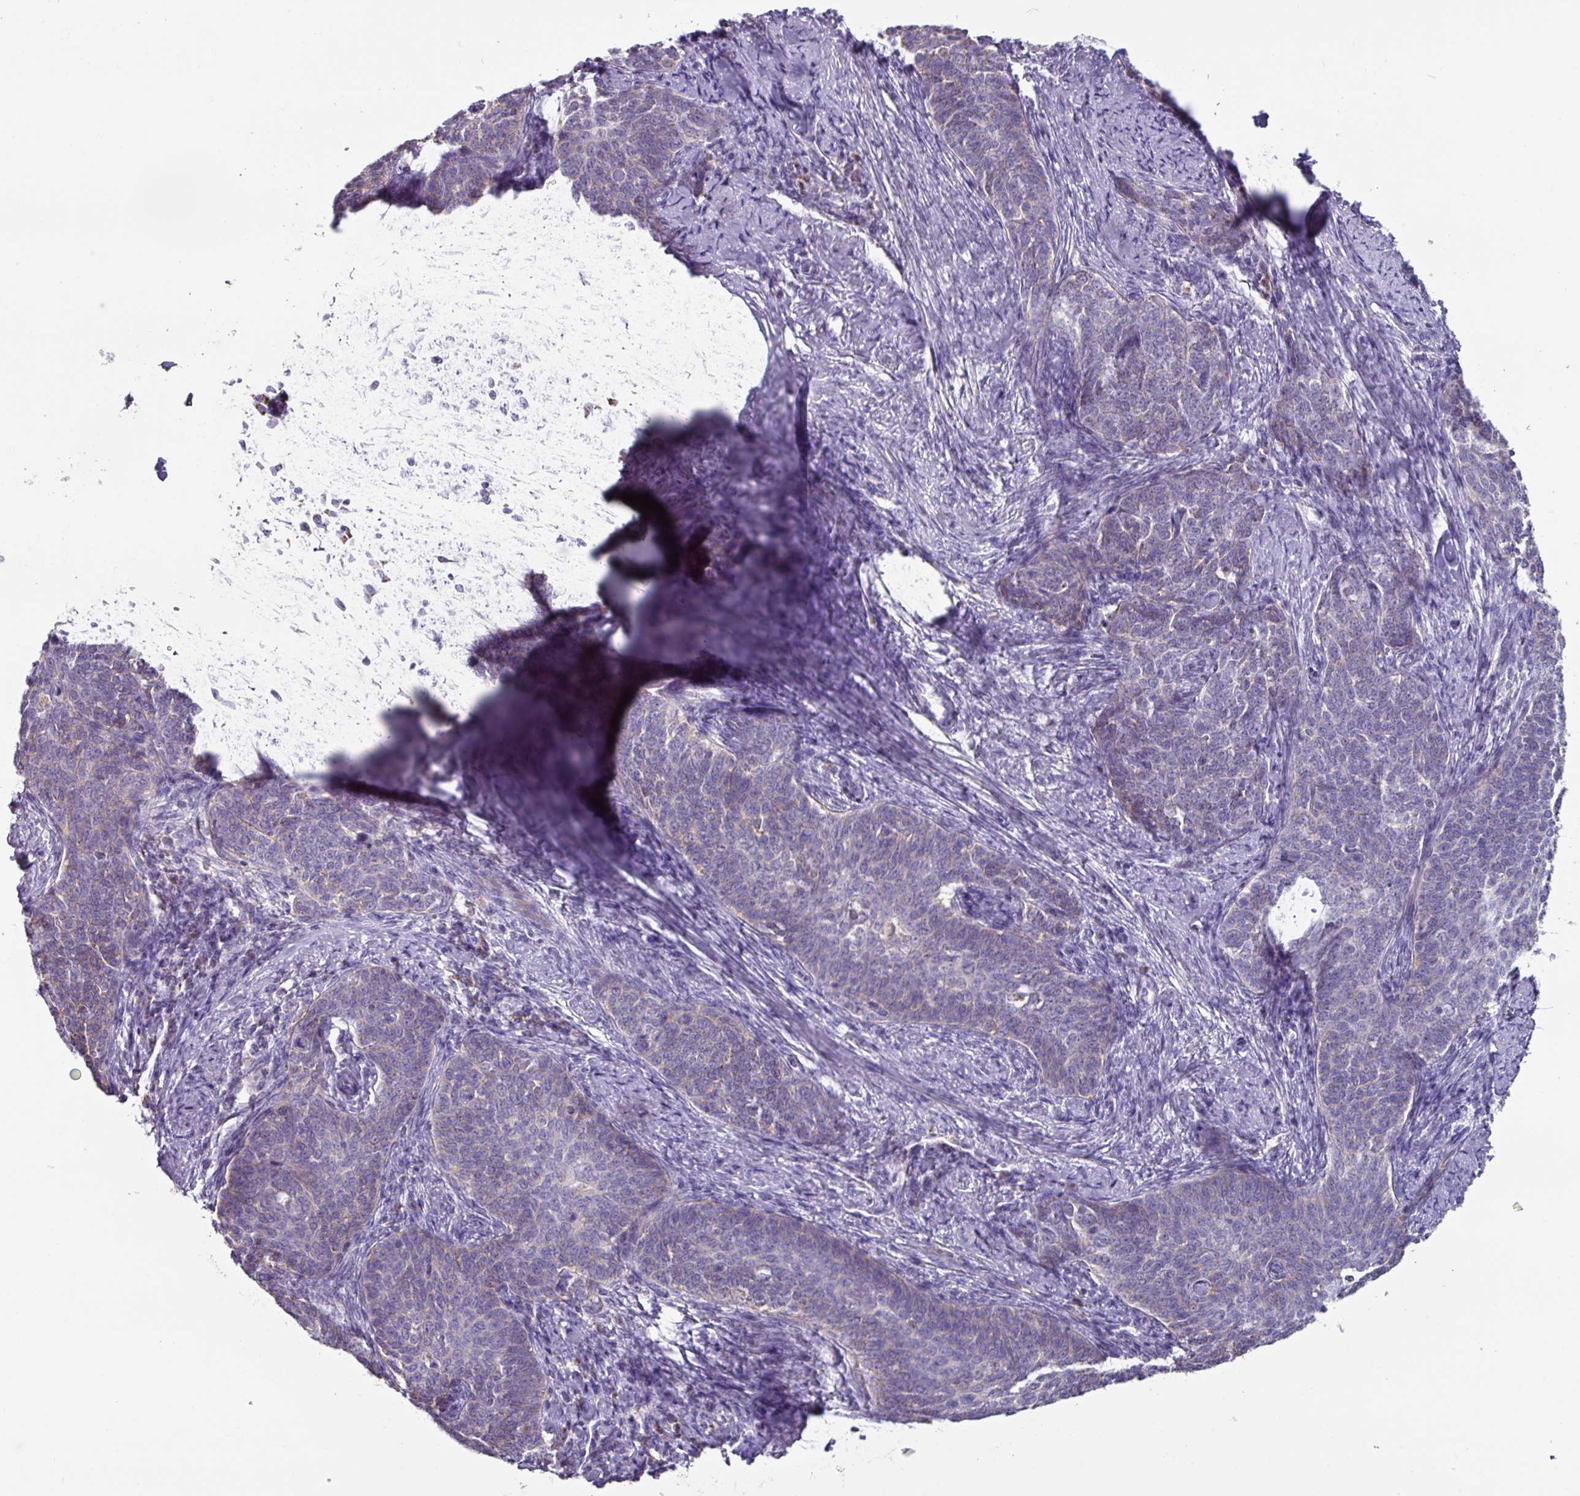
{"staining": {"intensity": "negative", "quantity": "none", "location": "none"}, "tissue": "cervical cancer", "cell_type": "Tumor cells", "image_type": "cancer", "snomed": [{"axis": "morphology", "description": "Squamous cell carcinoma, NOS"}, {"axis": "topography", "description": "Cervix"}], "caption": "The photomicrograph displays no staining of tumor cells in cervical cancer (squamous cell carcinoma). The staining is performed using DAB brown chromogen with nuclei counter-stained in using hematoxylin.", "gene": "MT-ND4", "patient": {"sex": "female", "age": 39}}